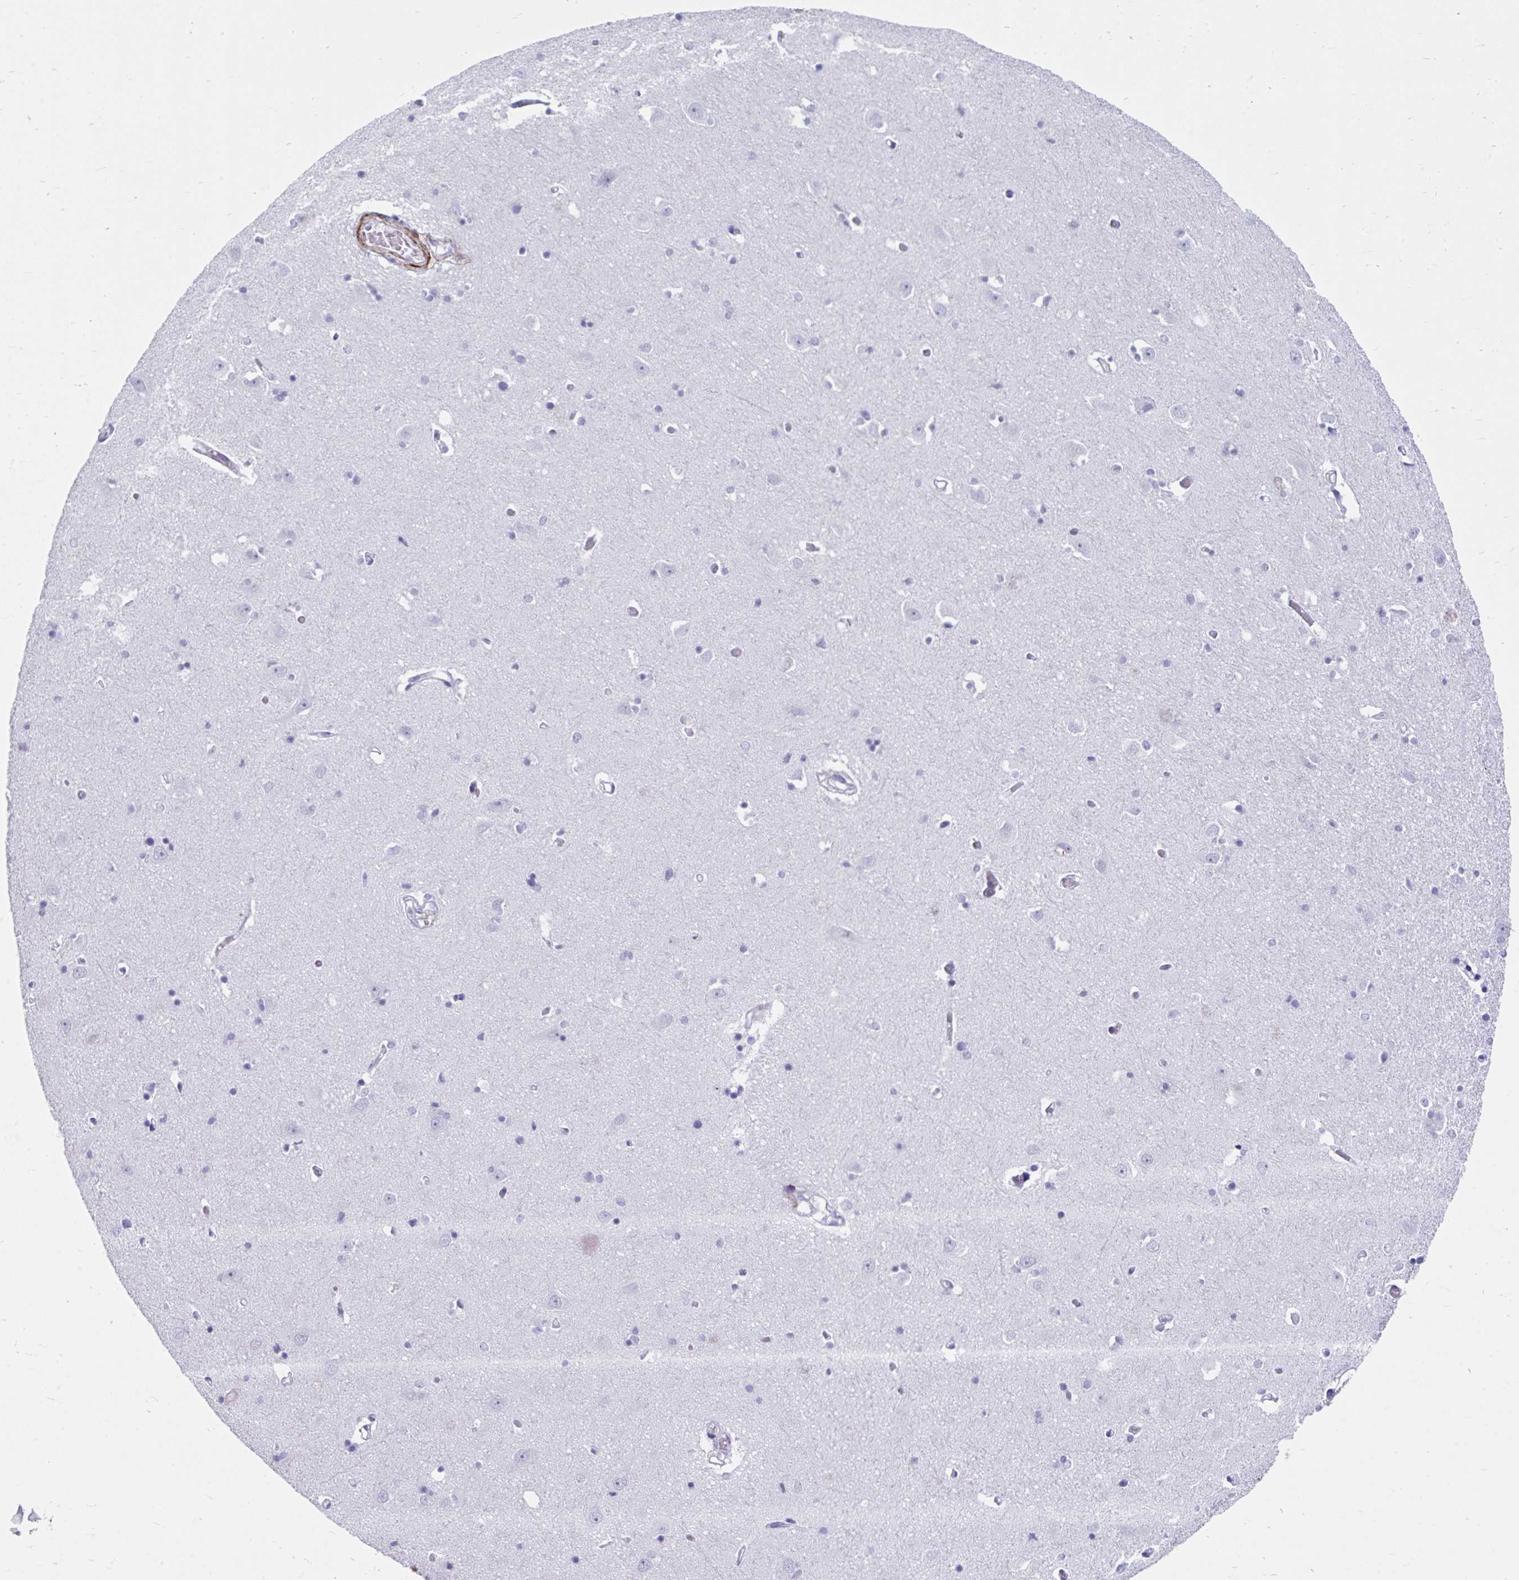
{"staining": {"intensity": "negative", "quantity": "none", "location": "none"}, "tissue": "caudate", "cell_type": "Glial cells", "image_type": "normal", "snomed": [{"axis": "morphology", "description": "Normal tissue, NOS"}, {"axis": "topography", "description": "Lateral ventricle wall"}, {"axis": "topography", "description": "Hippocampus"}], "caption": "Glial cells show no significant expression in benign caudate.", "gene": "GRXCR2", "patient": {"sex": "female", "age": 63}}